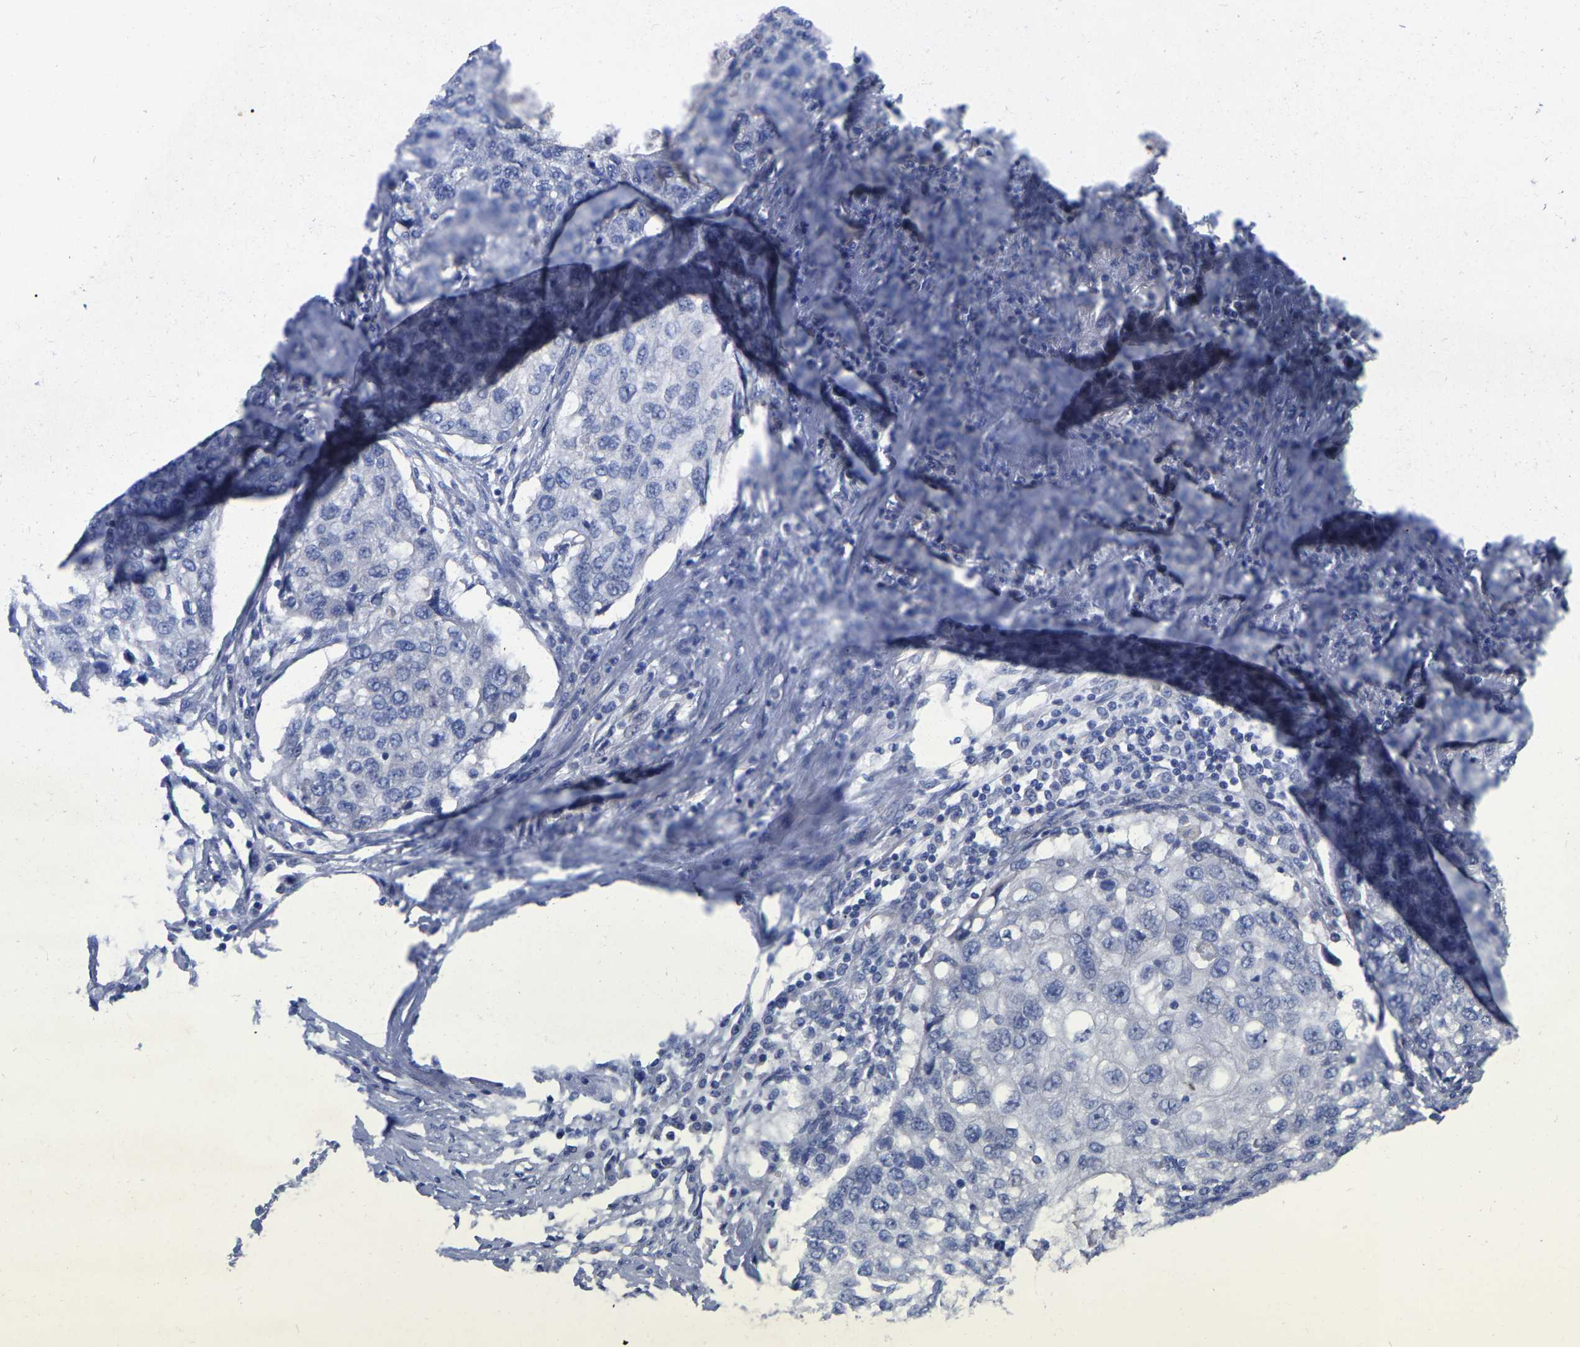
{"staining": {"intensity": "negative", "quantity": "none", "location": "none"}, "tissue": "lung cancer", "cell_type": "Tumor cells", "image_type": "cancer", "snomed": [{"axis": "morphology", "description": "Squamous cell carcinoma, NOS"}, {"axis": "topography", "description": "Lung"}], "caption": "The photomicrograph demonstrates no staining of tumor cells in lung squamous cell carcinoma.", "gene": "HAPLN1", "patient": {"sex": "female", "age": 63}}